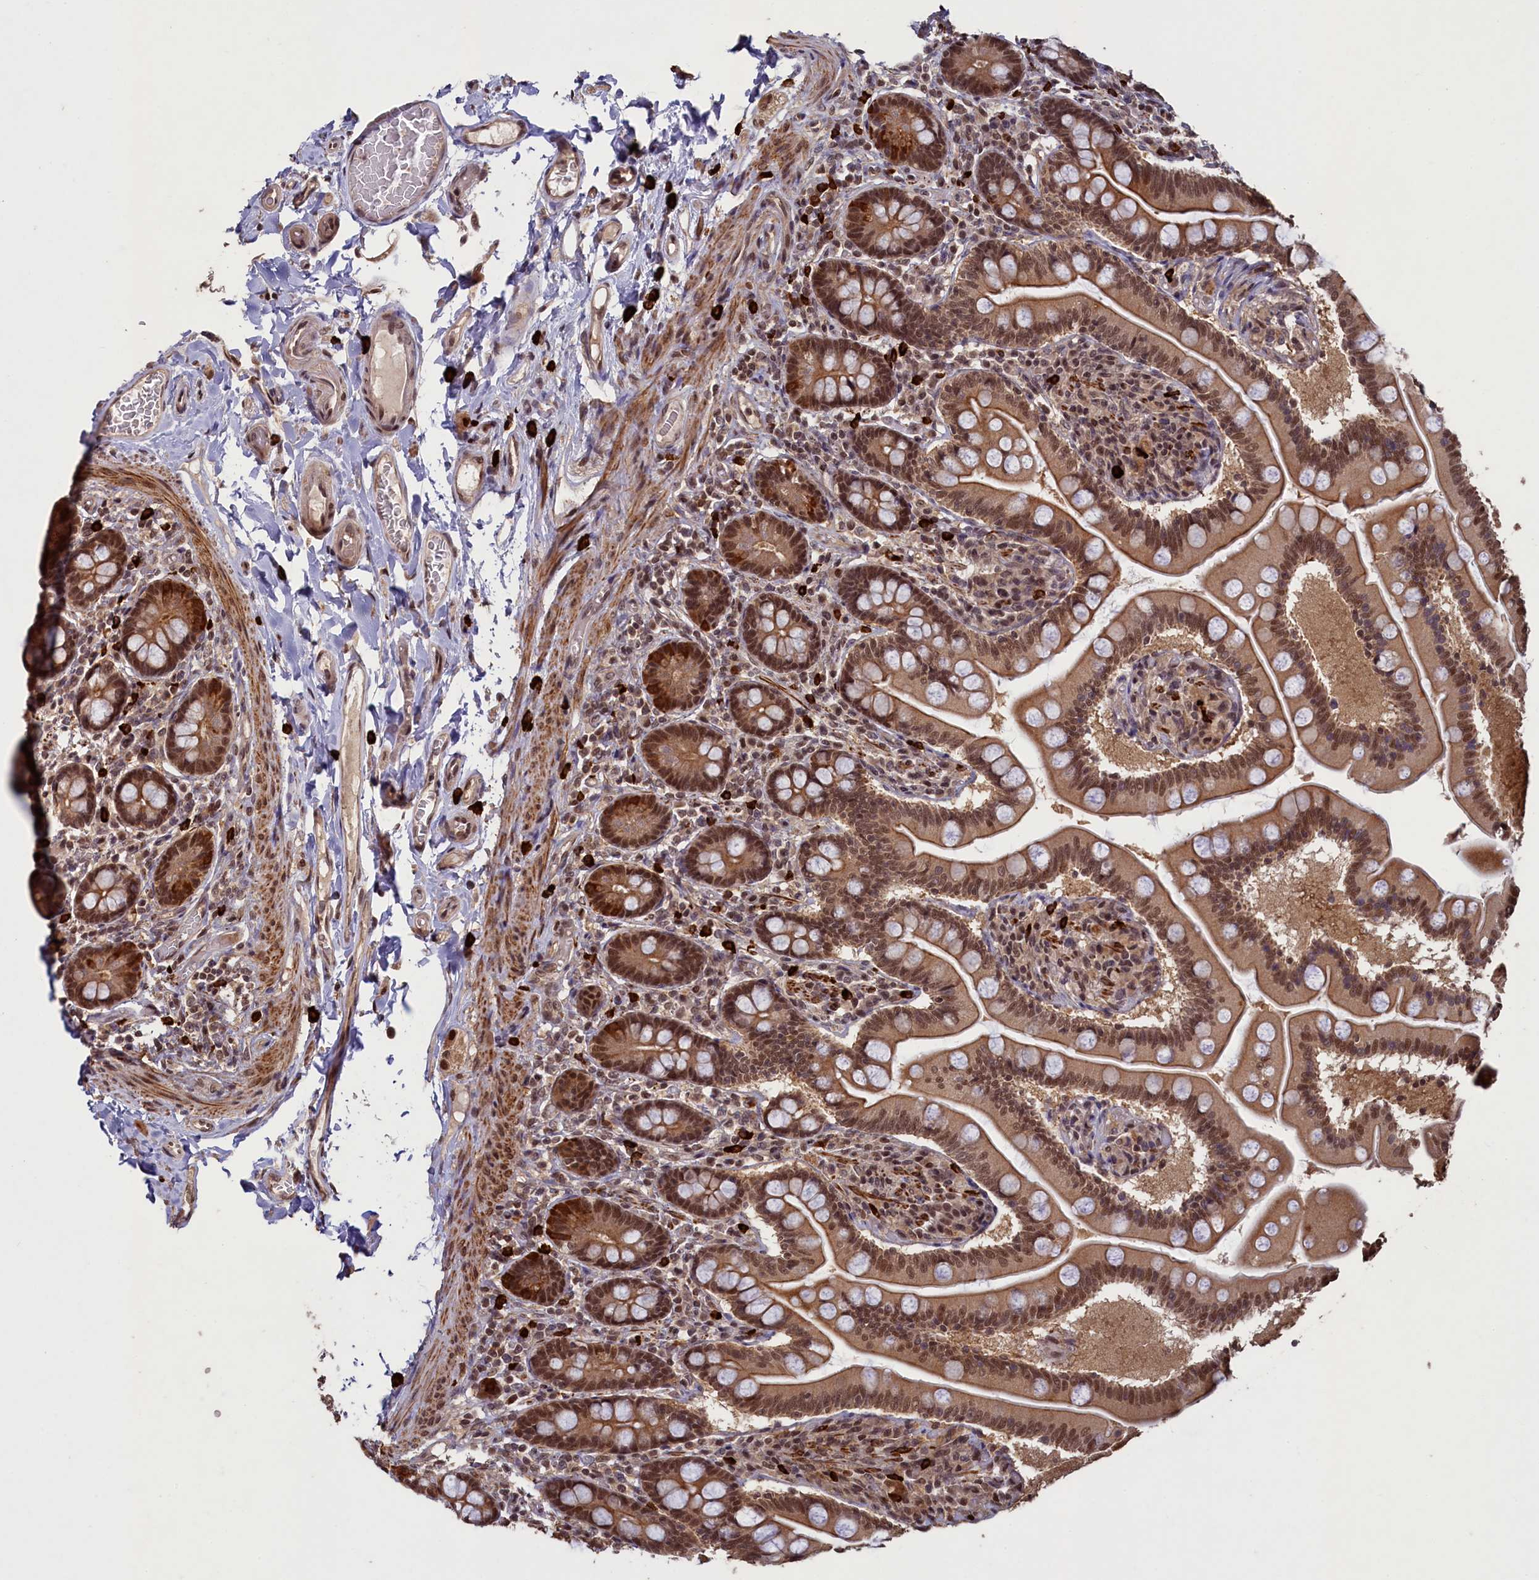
{"staining": {"intensity": "strong", "quantity": ">75%", "location": "cytoplasmic/membranous,nuclear"}, "tissue": "small intestine", "cell_type": "Glandular cells", "image_type": "normal", "snomed": [{"axis": "morphology", "description": "Normal tissue, NOS"}, {"axis": "topography", "description": "Small intestine"}], "caption": "Immunohistochemistry (DAB) staining of normal human small intestine demonstrates strong cytoplasmic/membranous,nuclear protein positivity in about >75% of glandular cells.", "gene": "NAE1", "patient": {"sex": "female", "age": 64}}